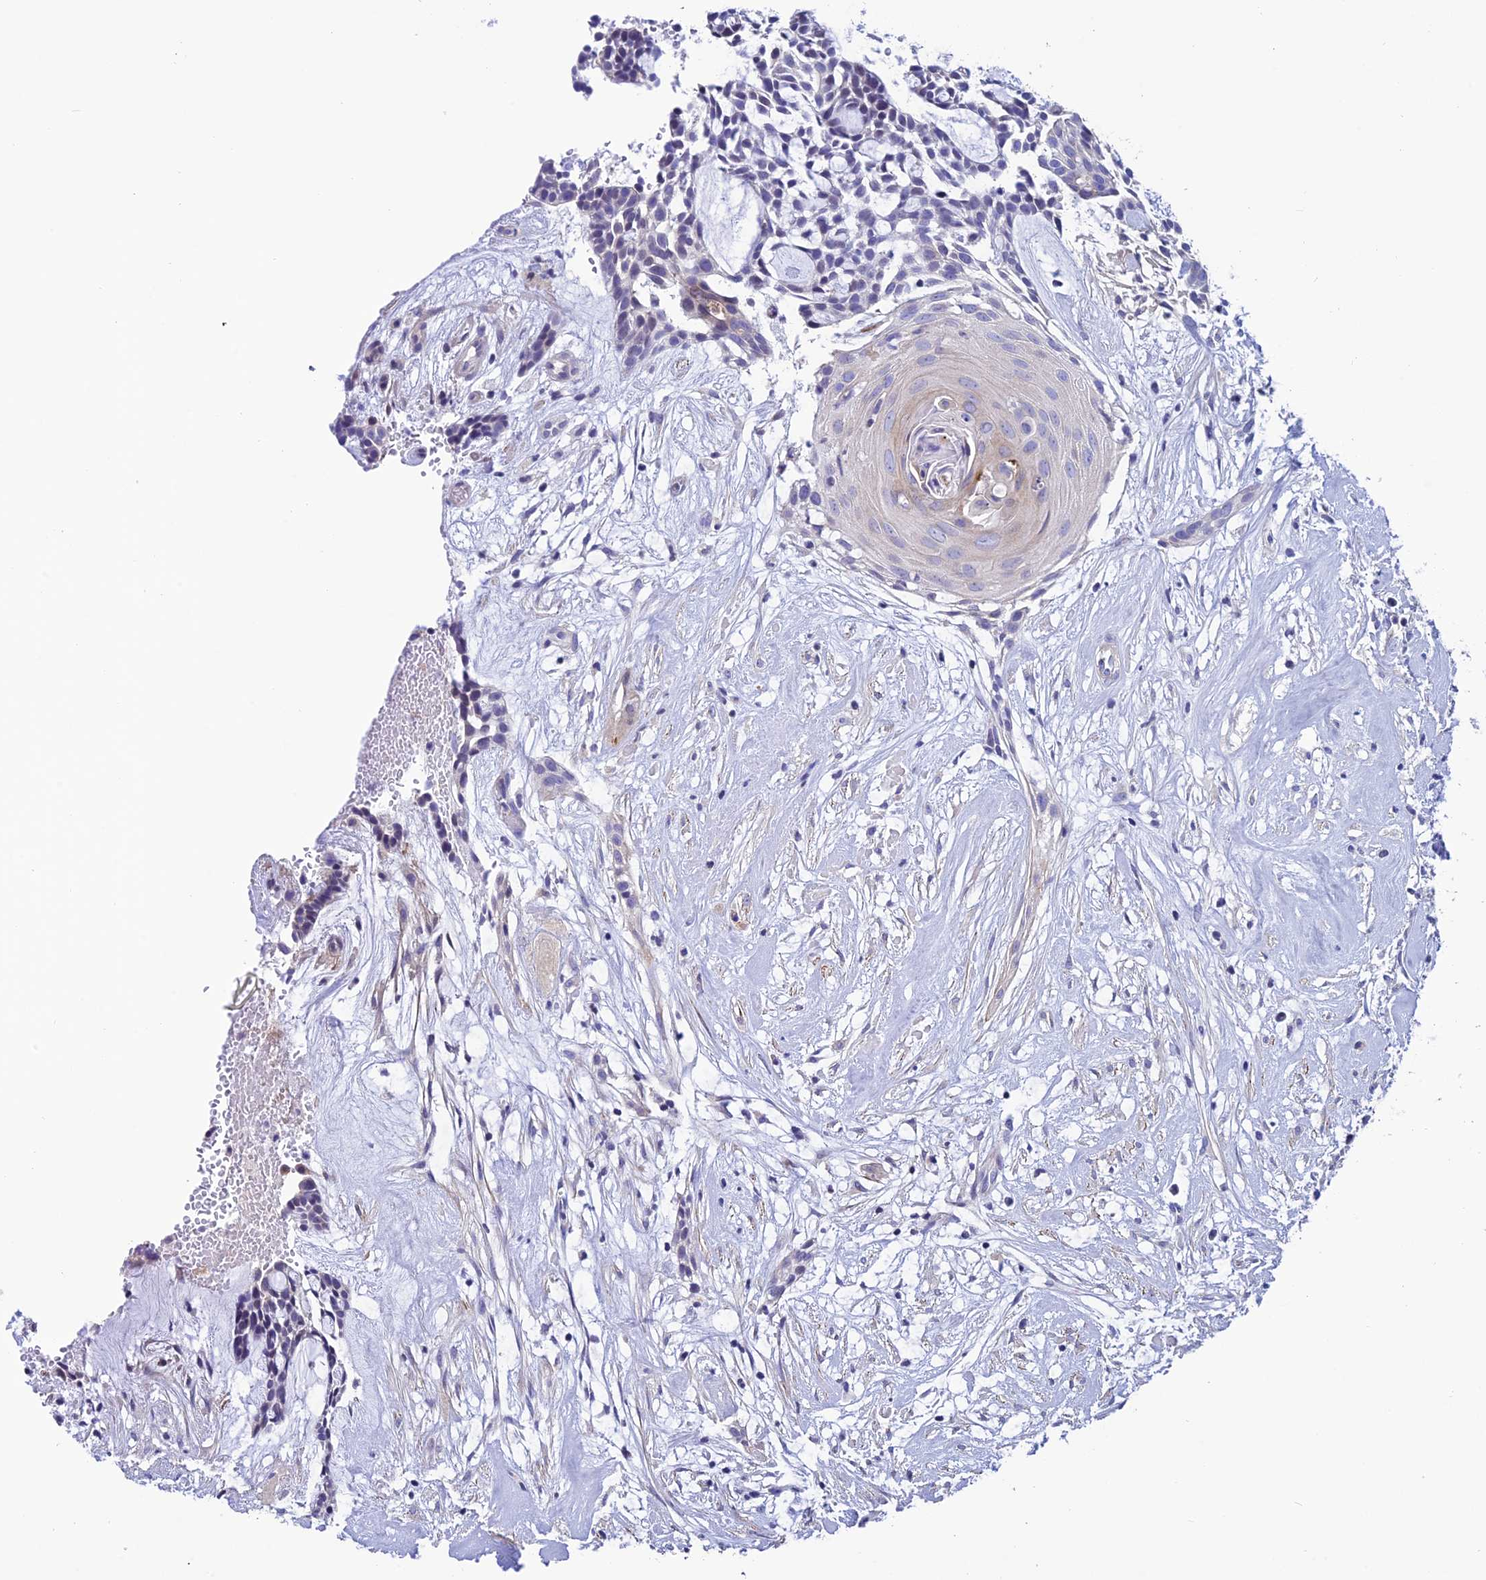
{"staining": {"intensity": "negative", "quantity": "none", "location": "none"}, "tissue": "head and neck cancer", "cell_type": "Tumor cells", "image_type": "cancer", "snomed": [{"axis": "morphology", "description": "Adenocarcinoma, NOS"}, {"axis": "topography", "description": "Subcutis"}, {"axis": "topography", "description": "Head-Neck"}], "caption": "DAB immunohistochemical staining of human head and neck cancer (adenocarcinoma) demonstrates no significant staining in tumor cells.", "gene": "FAM178B", "patient": {"sex": "female", "age": 73}}